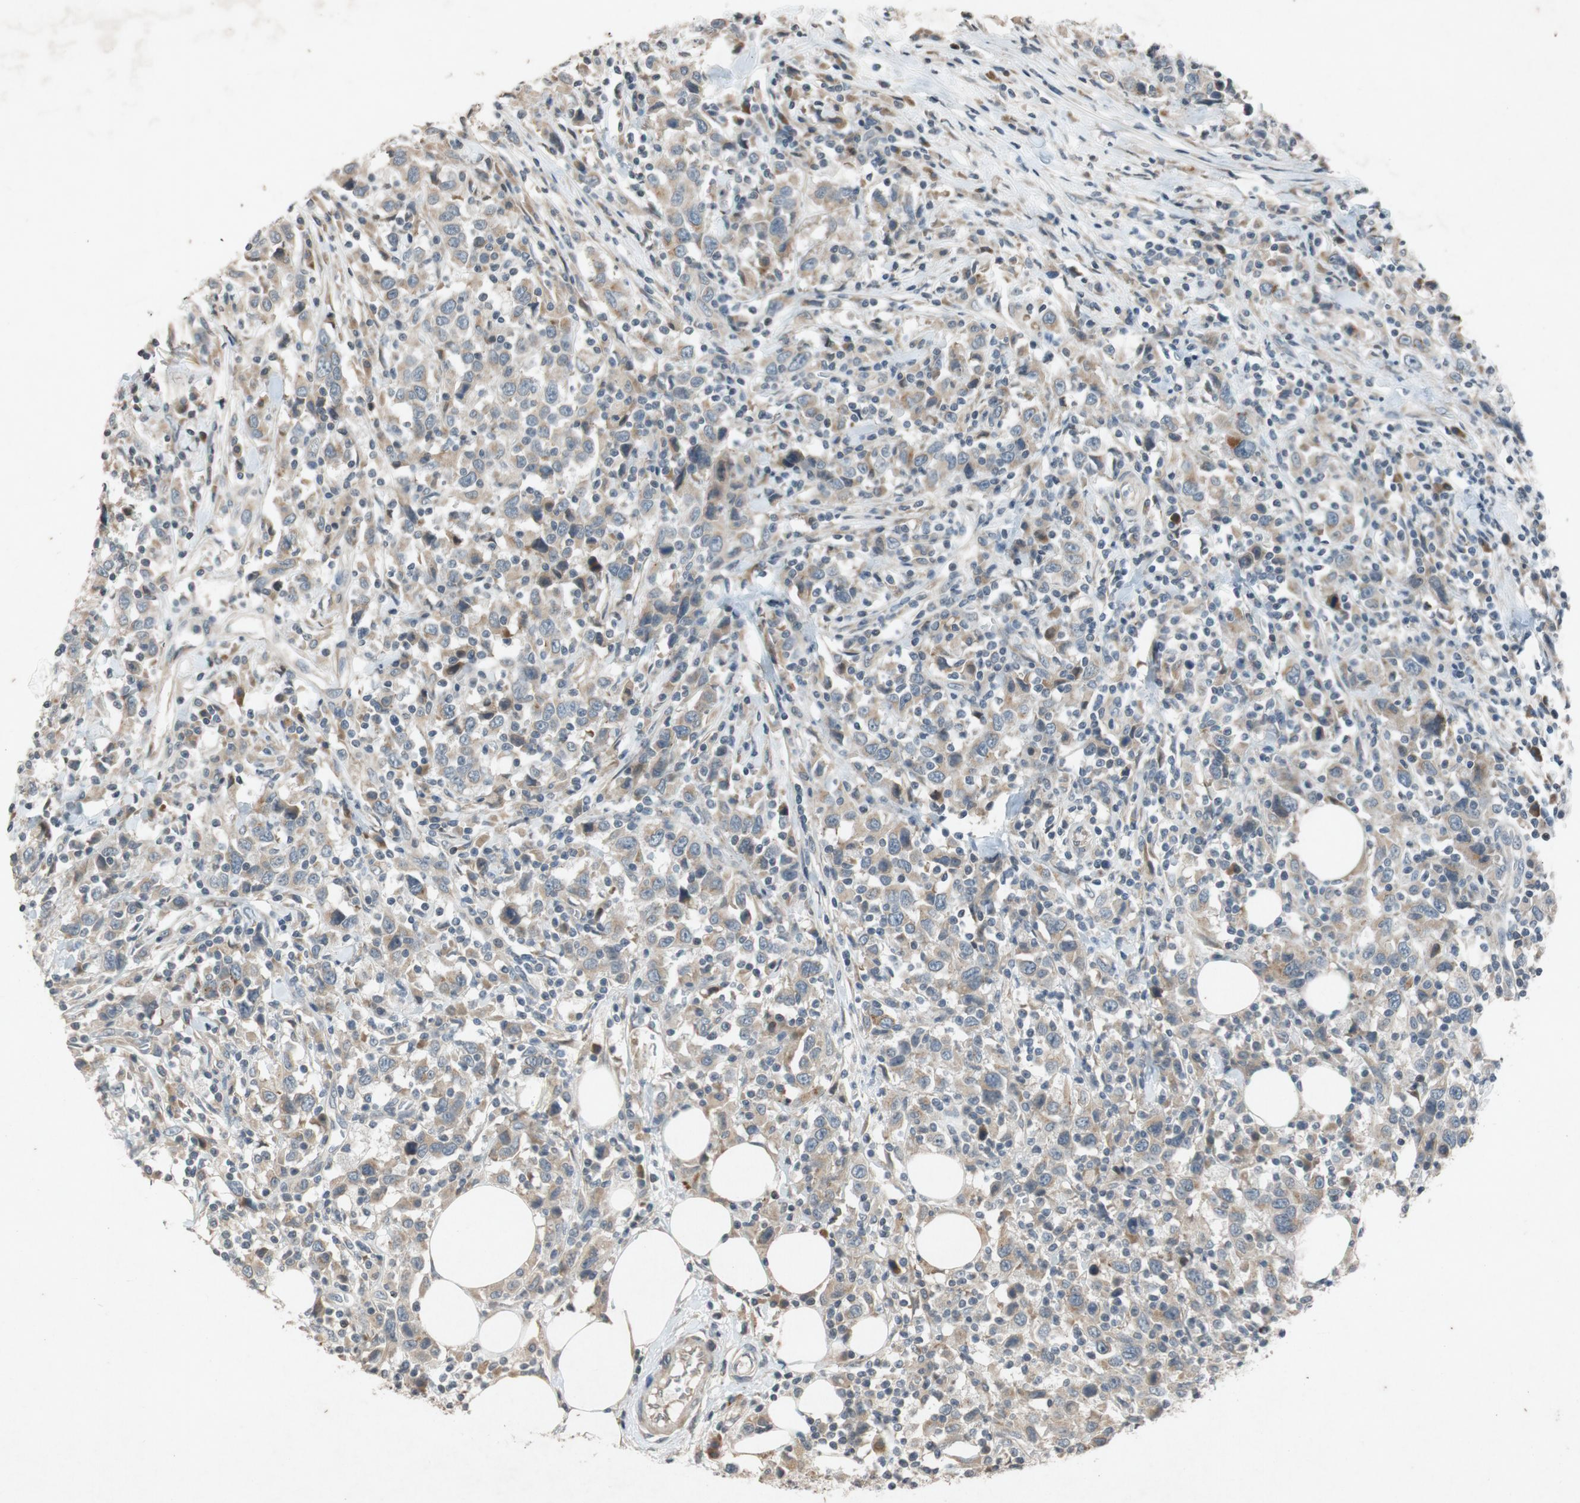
{"staining": {"intensity": "moderate", "quantity": ">75%", "location": "cytoplasmic/membranous"}, "tissue": "urothelial cancer", "cell_type": "Tumor cells", "image_type": "cancer", "snomed": [{"axis": "morphology", "description": "Urothelial carcinoma, High grade"}, {"axis": "topography", "description": "Urinary bladder"}], "caption": "Human urothelial cancer stained with a protein marker displays moderate staining in tumor cells.", "gene": "ATP2C1", "patient": {"sex": "male", "age": 61}}